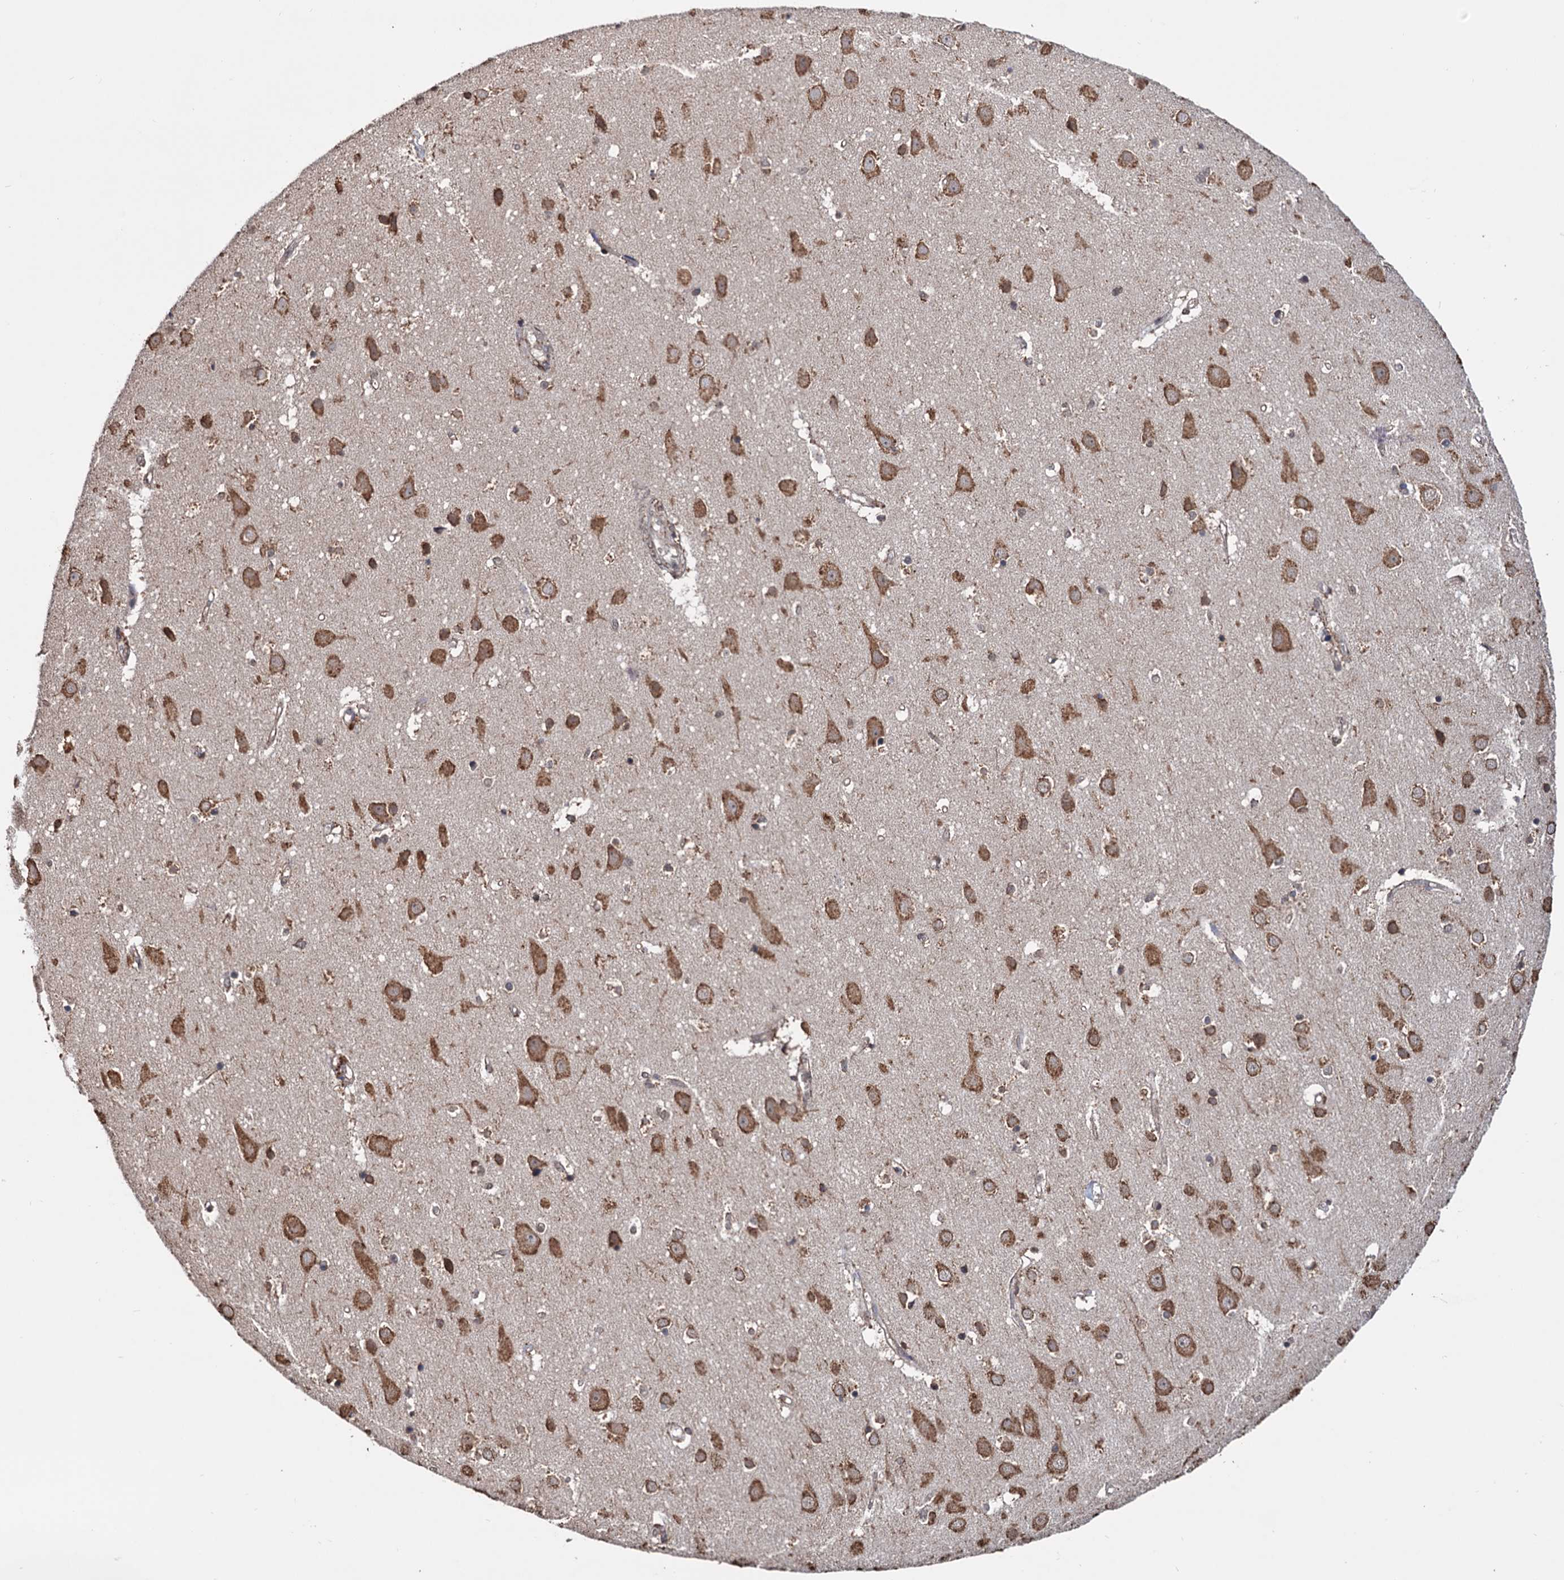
{"staining": {"intensity": "weak", "quantity": ">75%", "location": "cytoplasmic/membranous"}, "tissue": "cerebral cortex", "cell_type": "Endothelial cells", "image_type": "normal", "snomed": [{"axis": "morphology", "description": "Normal tissue, NOS"}, {"axis": "topography", "description": "Cerebral cortex"}], "caption": "This photomicrograph demonstrates immunohistochemistry staining of normal human cerebral cortex, with low weak cytoplasmic/membranous positivity in approximately >75% of endothelial cells.", "gene": "TBC1D12", "patient": {"sex": "male", "age": 54}}